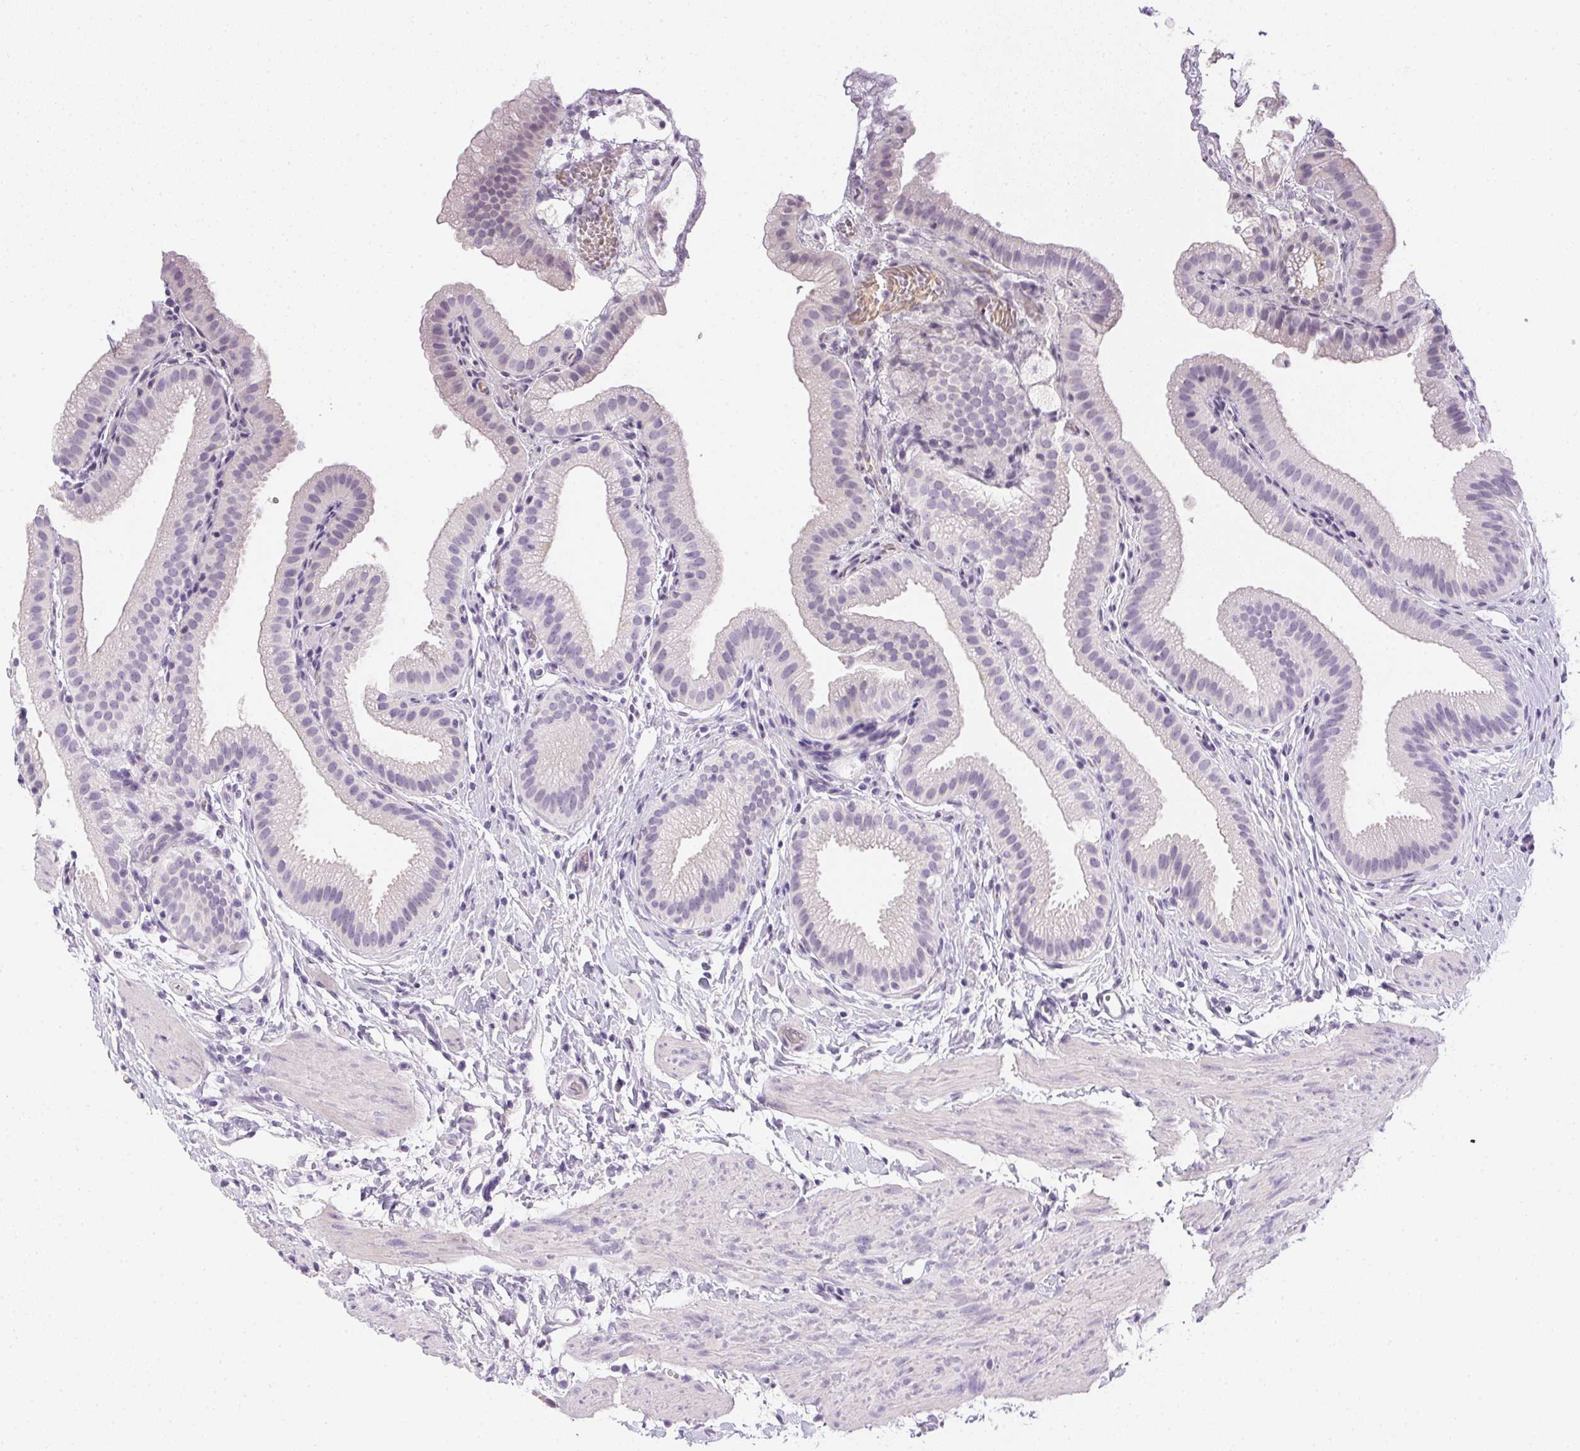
{"staining": {"intensity": "negative", "quantity": "none", "location": "none"}, "tissue": "gallbladder", "cell_type": "Glandular cells", "image_type": "normal", "snomed": [{"axis": "morphology", "description": "Normal tissue, NOS"}, {"axis": "topography", "description": "Gallbladder"}], "caption": "A high-resolution histopathology image shows immunohistochemistry (IHC) staining of unremarkable gallbladder, which displays no significant expression in glandular cells.", "gene": "PPY", "patient": {"sex": "female", "age": 63}}